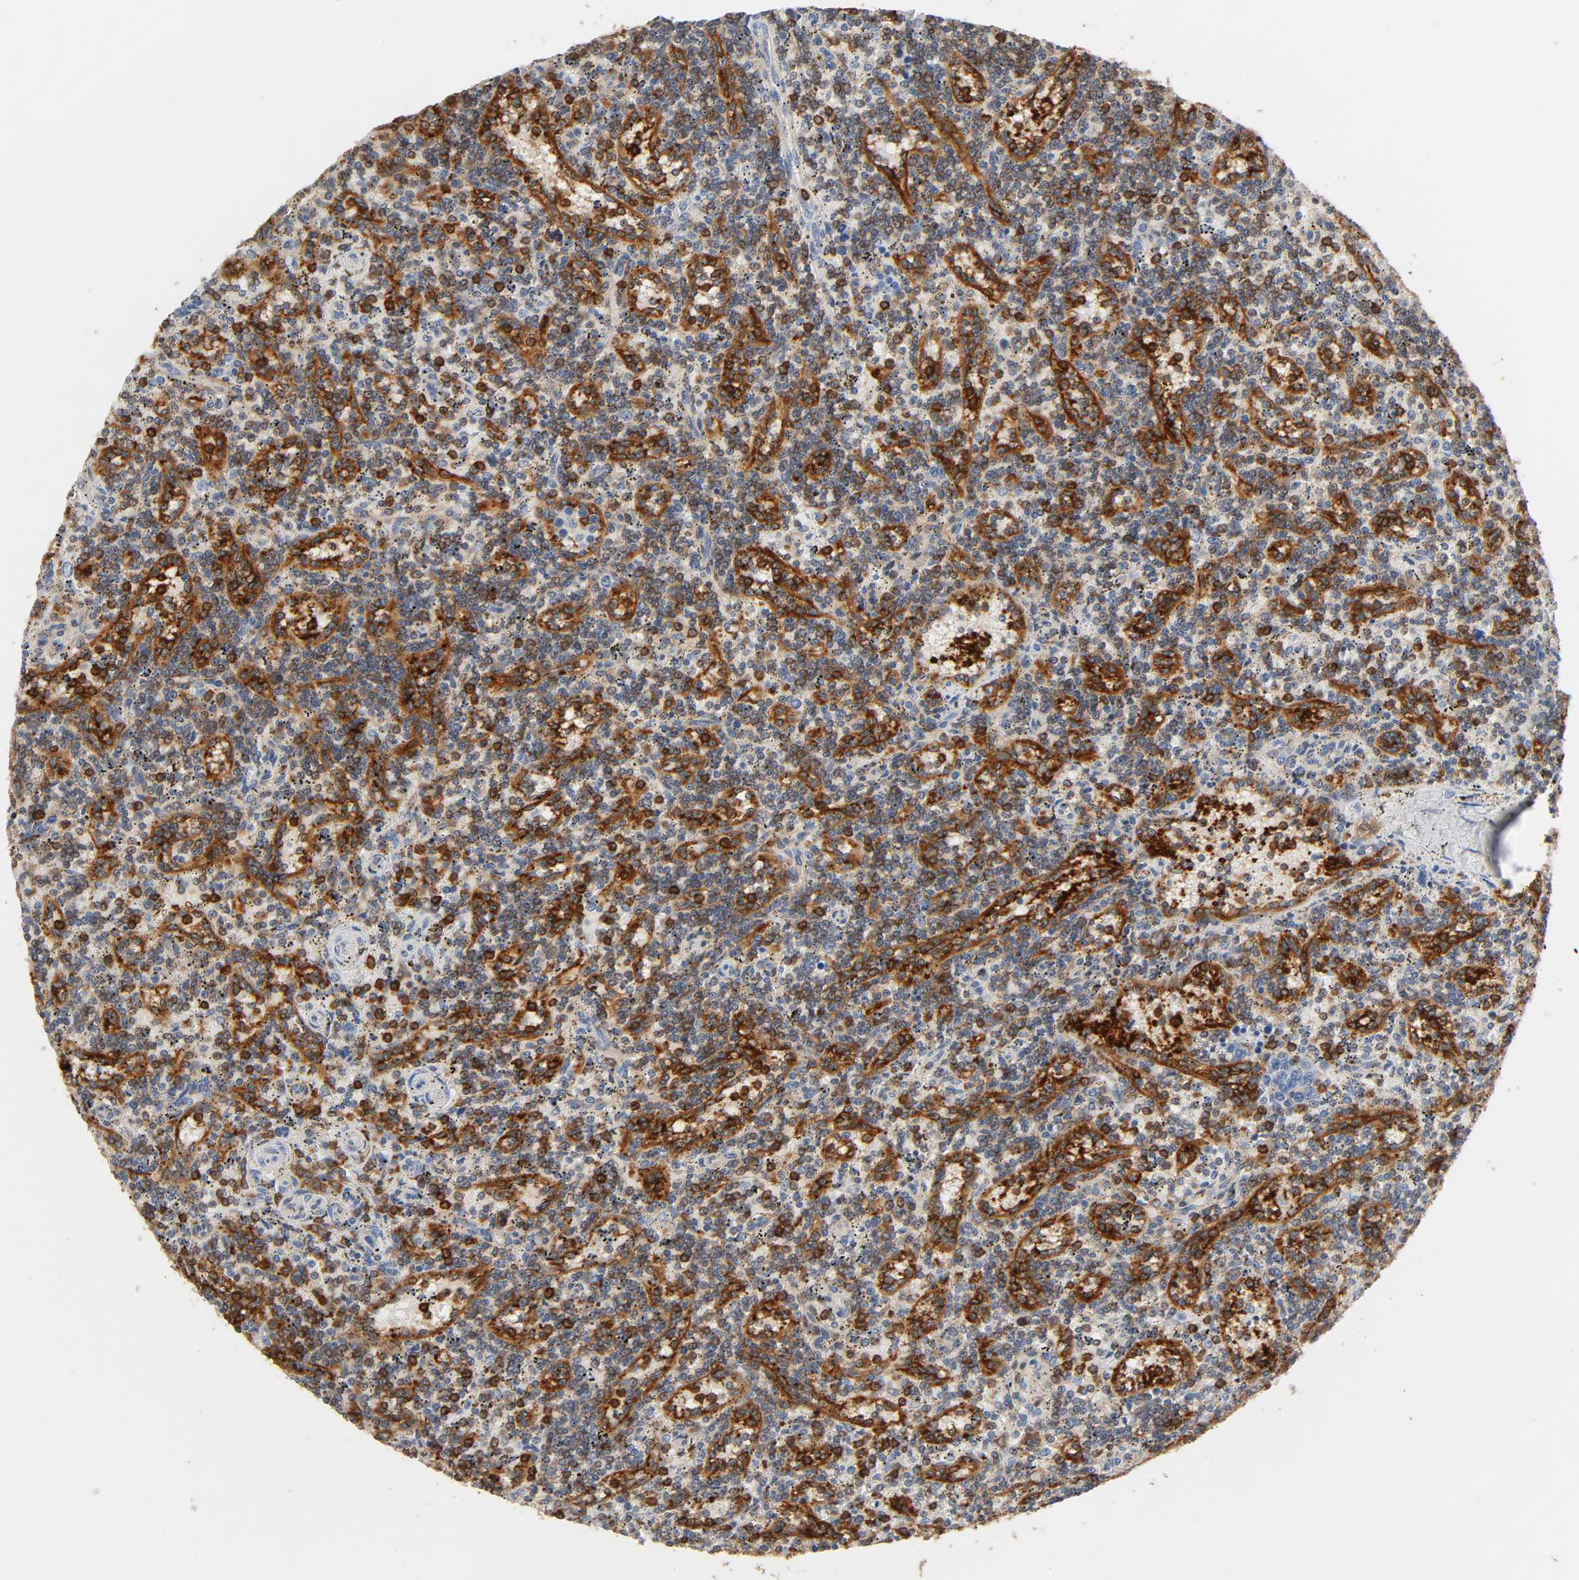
{"staining": {"intensity": "moderate", "quantity": "25%-75%", "location": "cytoplasmic/membranous"}, "tissue": "lymphoma", "cell_type": "Tumor cells", "image_type": "cancer", "snomed": [{"axis": "morphology", "description": "Malignant lymphoma, non-Hodgkin's type, Low grade"}, {"axis": "topography", "description": "Spleen"}], "caption": "This photomicrograph displays lymphoma stained with immunohistochemistry to label a protein in brown. The cytoplasmic/membranous of tumor cells show moderate positivity for the protein. Nuclei are counter-stained blue.", "gene": "BIN1", "patient": {"sex": "male", "age": 73}}